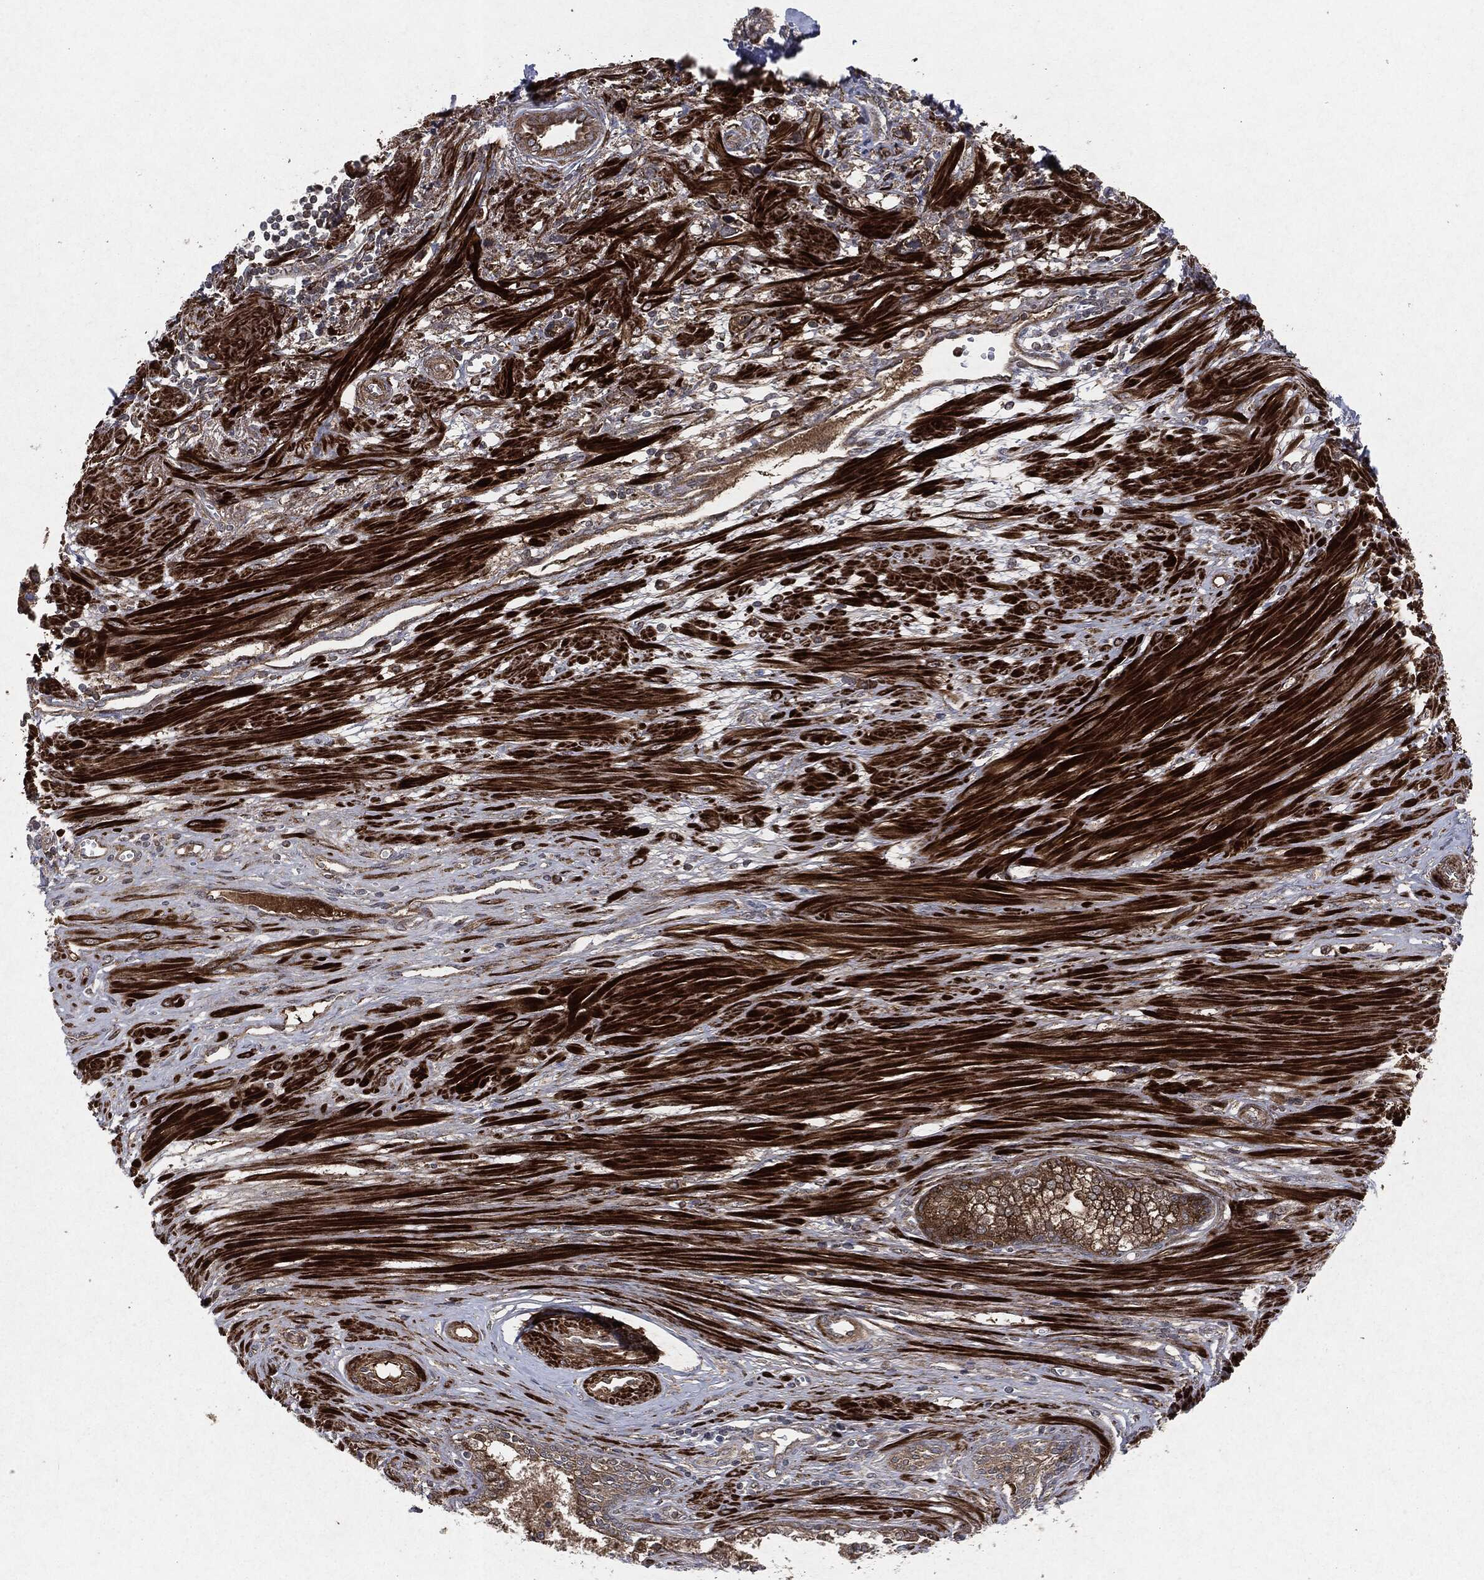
{"staining": {"intensity": "moderate", "quantity": ">75%", "location": "cytoplasmic/membranous"}, "tissue": "prostate cancer", "cell_type": "Tumor cells", "image_type": "cancer", "snomed": [{"axis": "morphology", "description": "Adenocarcinoma, NOS"}, {"axis": "topography", "description": "Prostate and seminal vesicle, NOS"}, {"axis": "topography", "description": "Prostate"}], "caption": "Immunohistochemical staining of human prostate cancer (adenocarcinoma) exhibits moderate cytoplasmic/membranous protein positivity in about >75% of tumor cells.", "gene": "RAF1", "patient": {"sex": "male", "age": 79}}